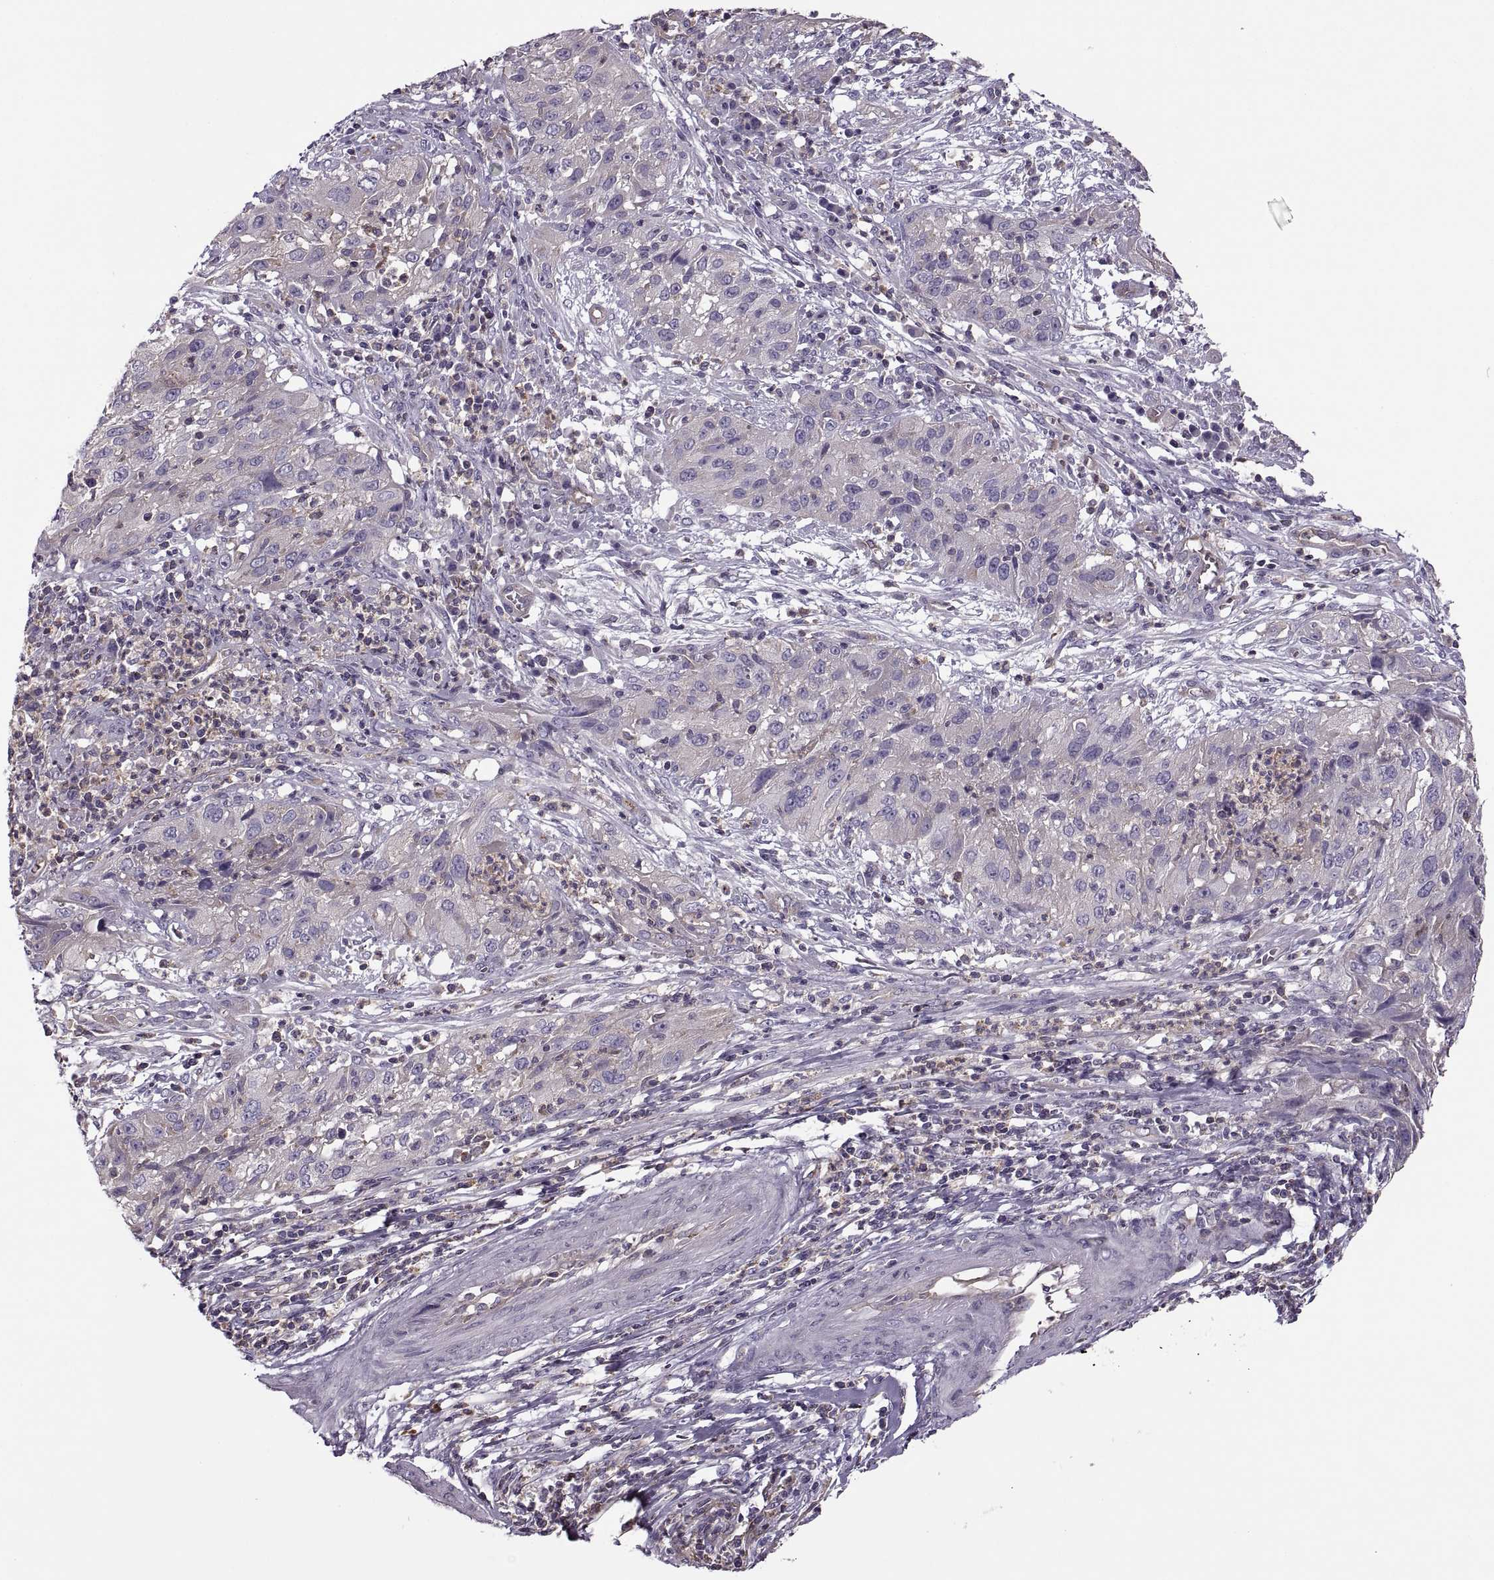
{"staining": {"intensity": "negative", "quantity": "none", "location": "none"}, "tissue": "cervical cancer", "cell_type": "Tumor cells", "image_type": "cancer", "snomed": [{"axis": "morphology", "description": "Squamous cell carcinoma, NOS"}, {"axis": "topography", "description": "Cervix"}], "caption": "Tumor cells show no significant staining in cervical squamous cell carcinoma.", "gene": "SLC2A3", "patient": {"sex": "female", "age": 32}}